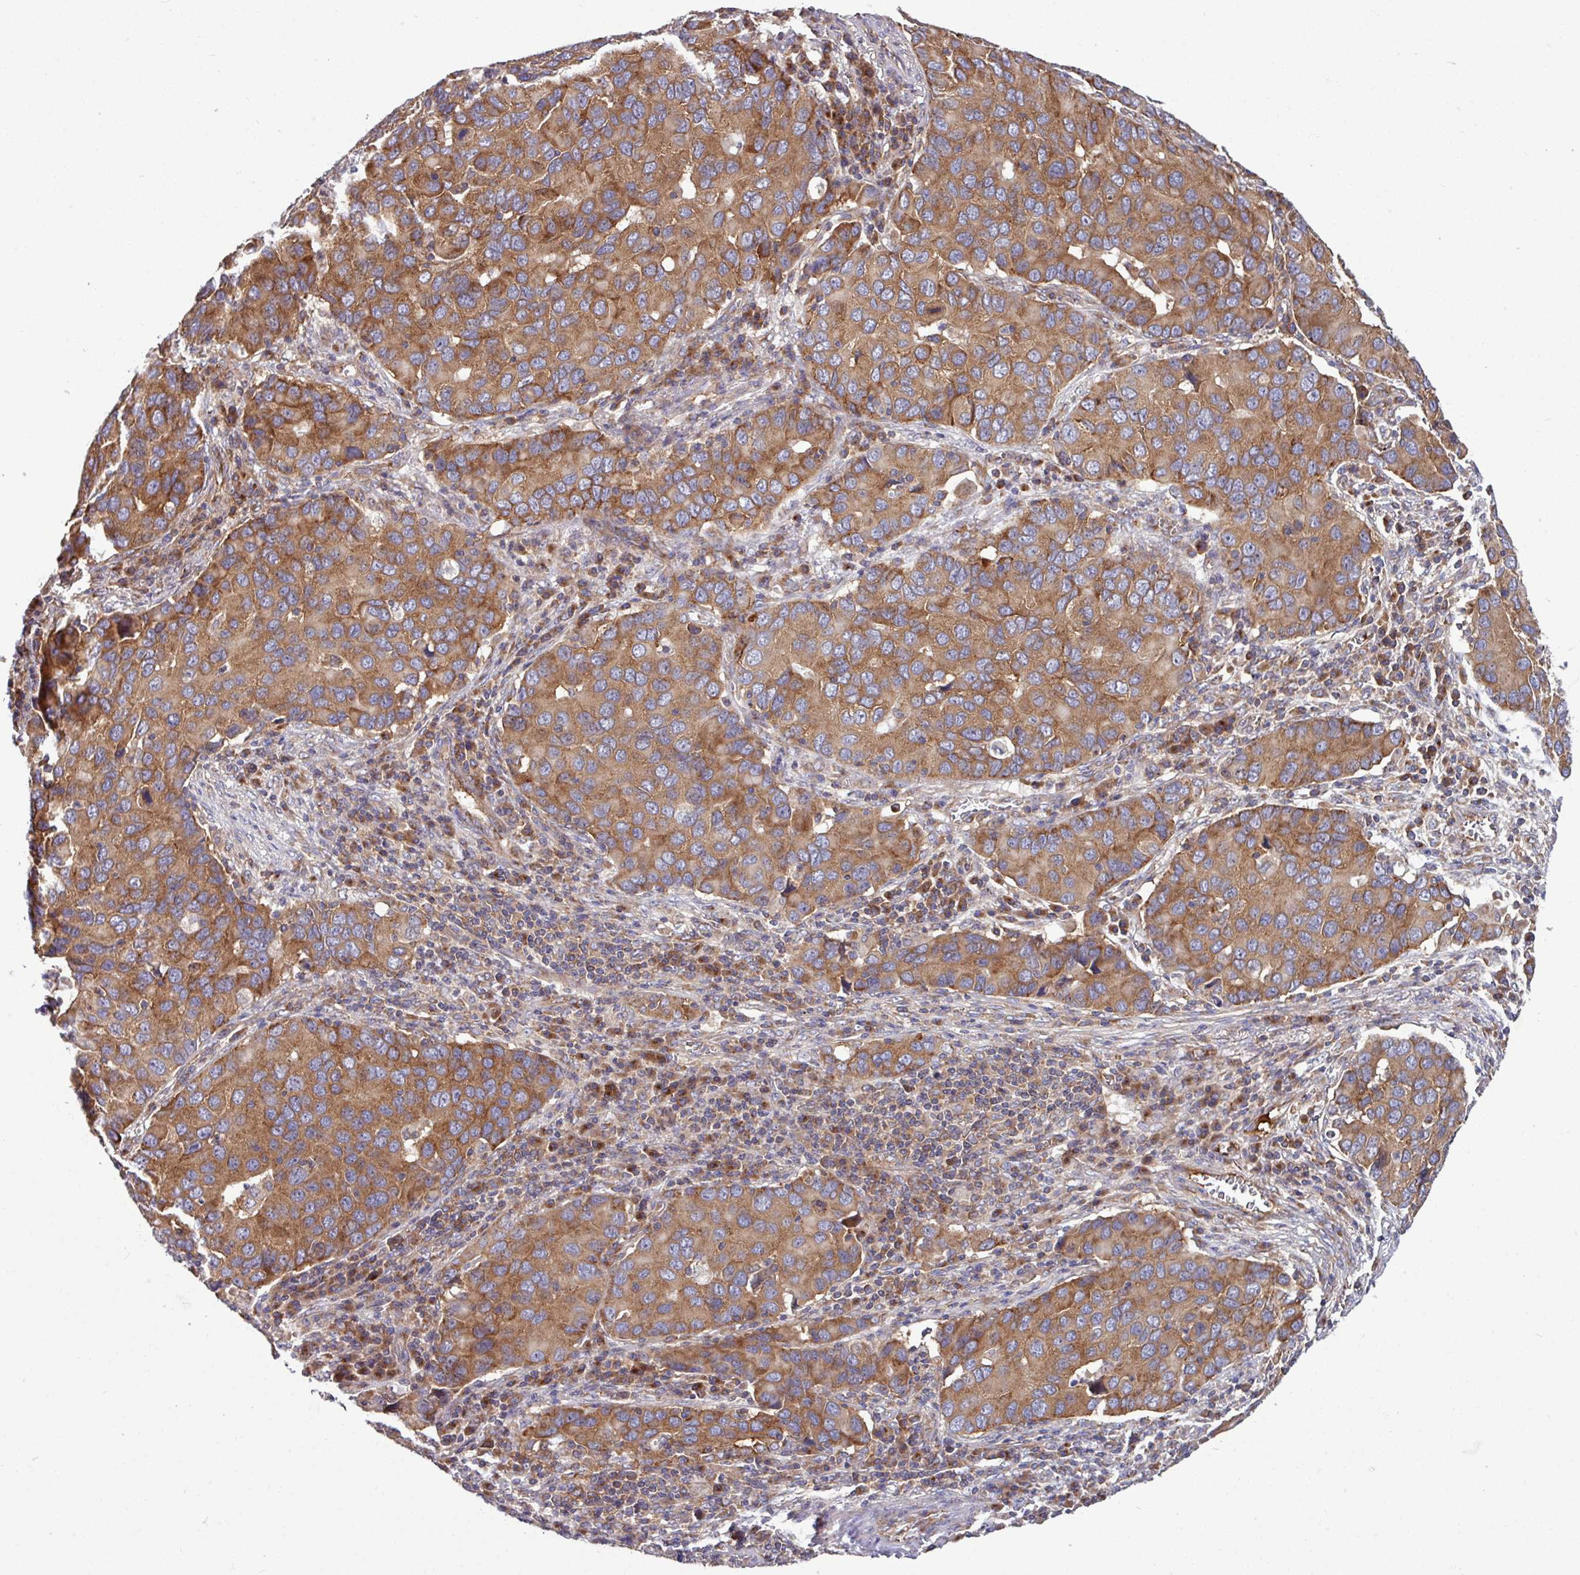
{"staining": {"intensity": "moderate", "quantity": ">75%", "location": "cytoplasmic/membranous"}, "tissue": "lung cancer", "cell_type": "Tumor cells", "image_type": "cancer", "snomed": [{"axis": "morphology", "description": "Aneuploidy"}, {"axis": "morphology", "description": "Adenocarcinoma, NOS"}, {"axis": "topography", "description": "Lymph node"}, {"axis": "topography", "description": "Lung"}], "caption": "High-power microscopy captured an immunohistochemistry (IHC) image of lung adenocarcinoma, revealing moderate cytoplasmic/membranous expression in approximately >75% of tumor cells. (DAB = brown stain, brightfield microscopy at high magnification).", "gene": "LSM12", "patient": {"sex": "female", "age": 74}}